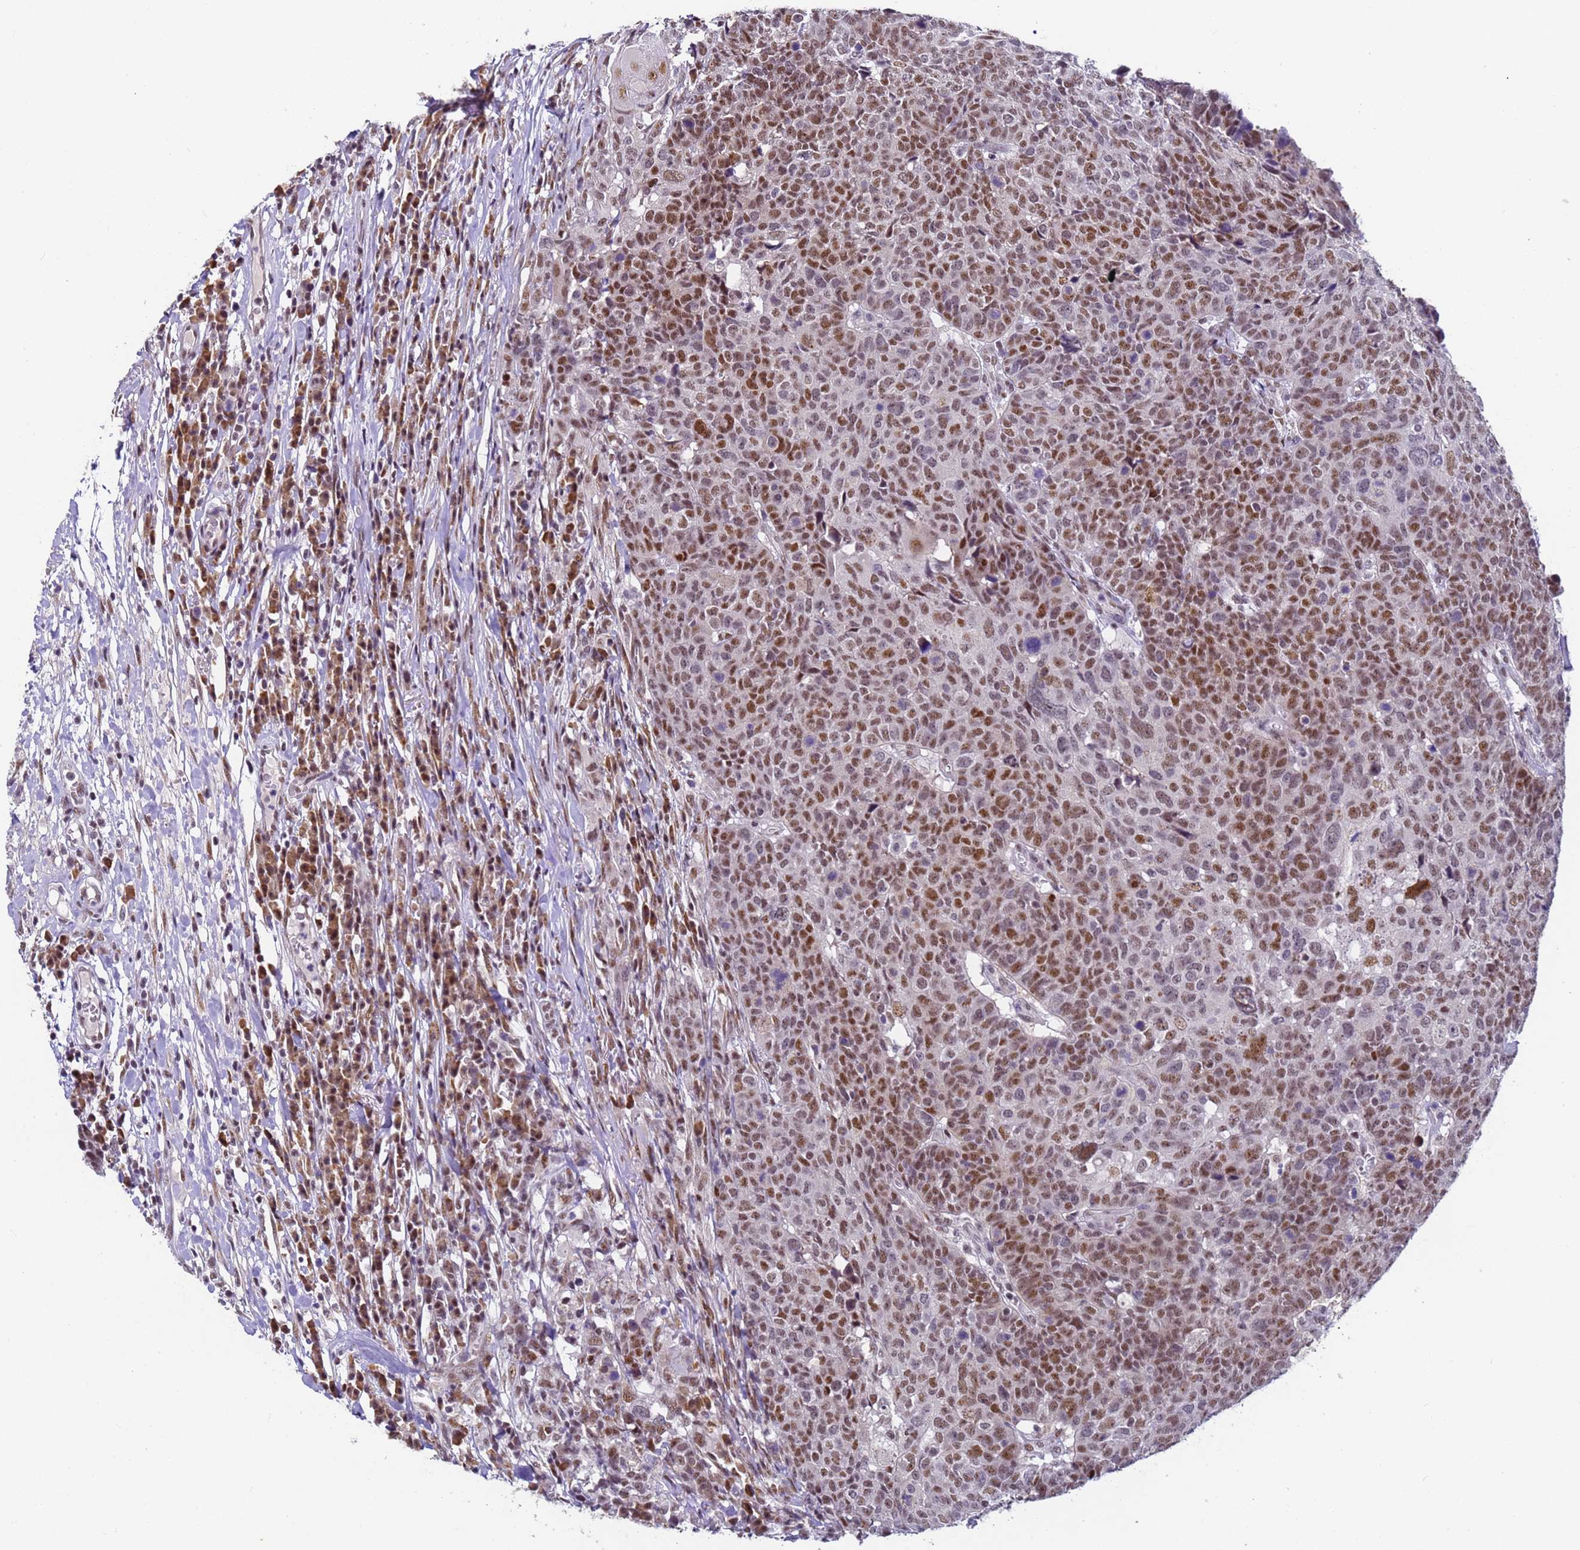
{"staining": {"intensity": "moderate", "quantity": ">75%", "location": "nuclear"}, "tissue": "head and neck cancer", "cell_type": "Tumor cells", "image_type": "cancer", "snomed": [{"axis": "morphology", "description": "Squamous cell carcinoma, NOS"}, {"axis": "topography", "description": "Head-Neck"}], "caption": "Human squamous cell carcinoma (head and neck) stained for a protein (brown) exhibits moderate nuclear positive staining in about >75% of tumor cells.", "gene": "FNBP4", "patient": {"sex": "male", "age": 66}}